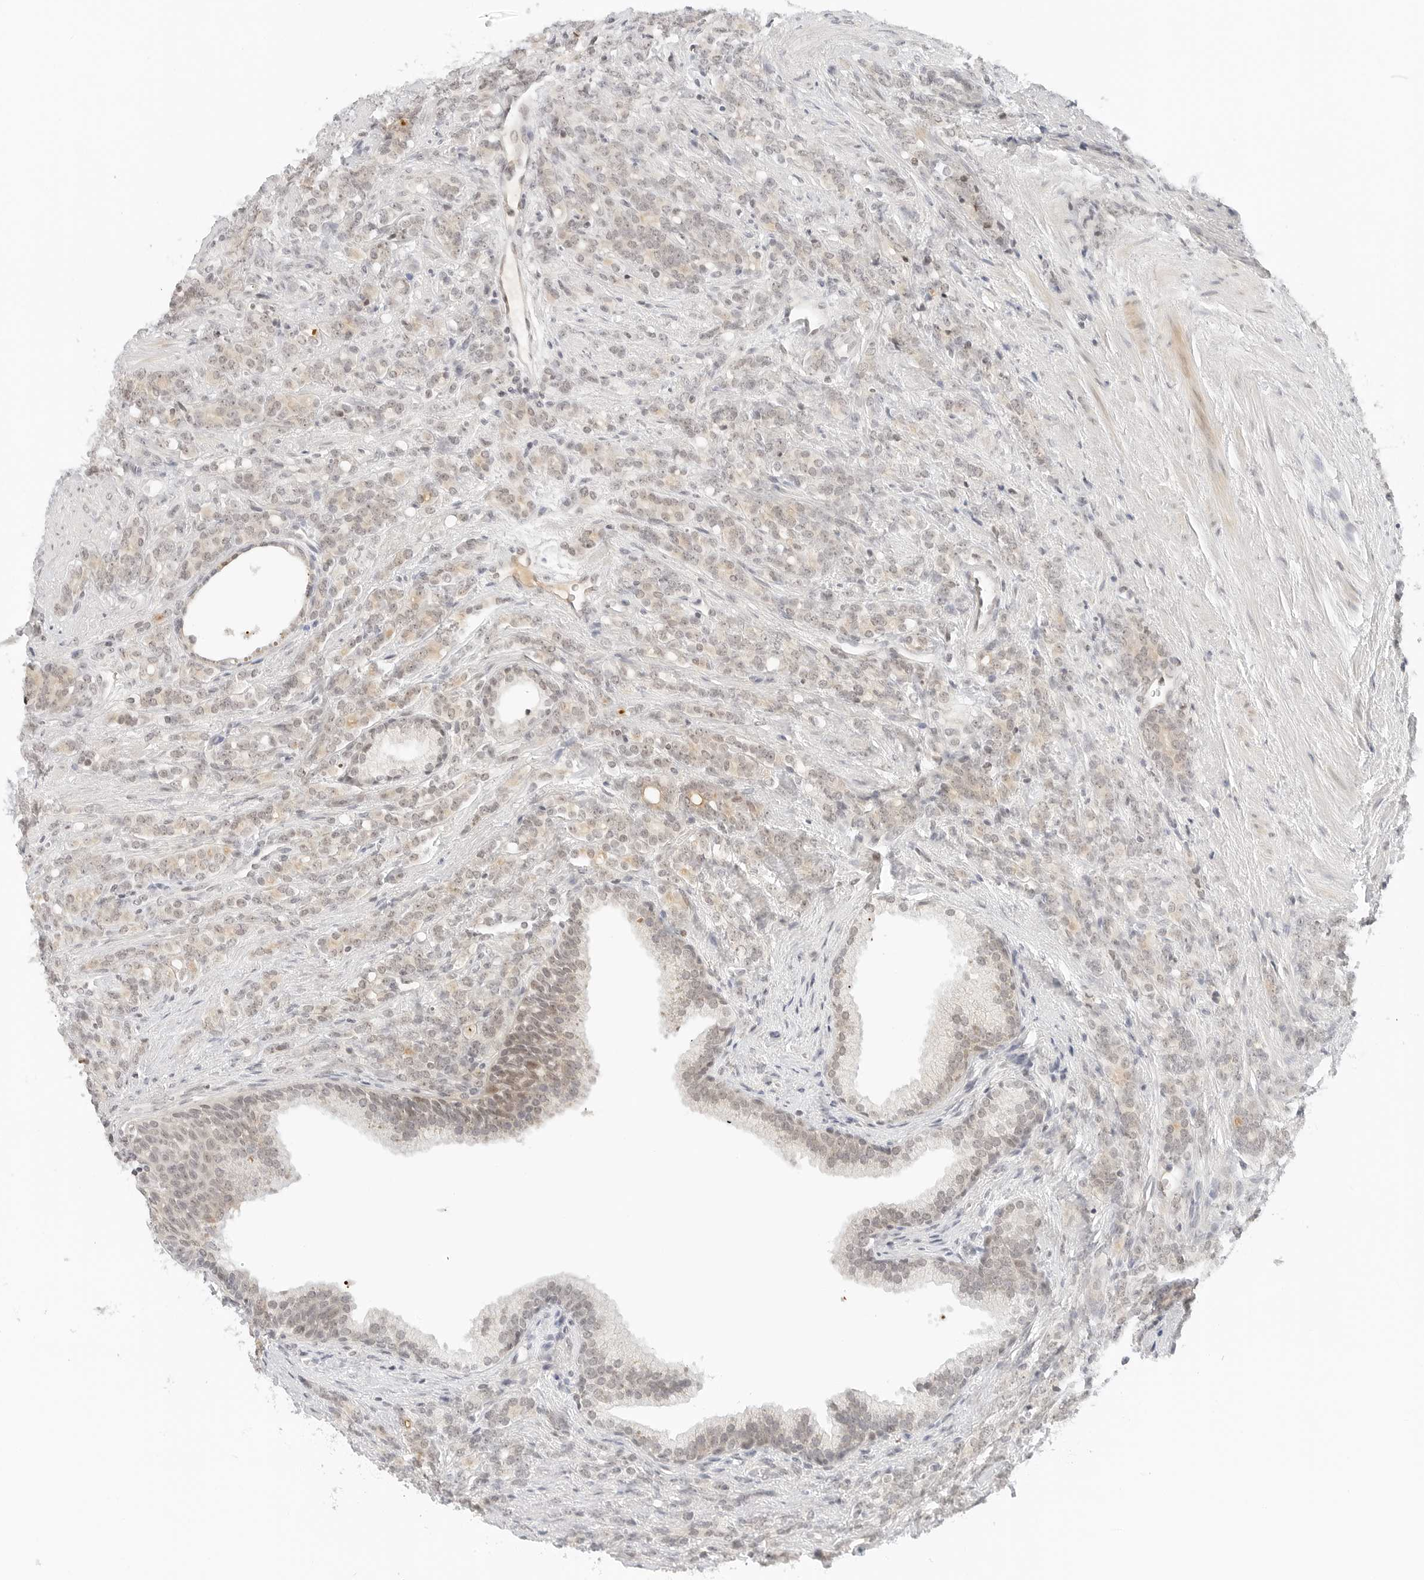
{"staining": {"intensity": "weak", "quantity": "<25%", "location": "nuclear"}, "tissue": "prostate cancer", "cell_type": "Tumor cells", "image_type": "cancer", "snomed": [{"axis": "morphology", "description": "Adenocarcinoma, High grade"}, {"axis": "topography", "description": "Prostate"}], "caption": "Photomicrograph shows no protein staining in tumor cells of prostate cancer tissue.", "gene": "NEO1", "patient": {"sex": "male", "age": 62}}